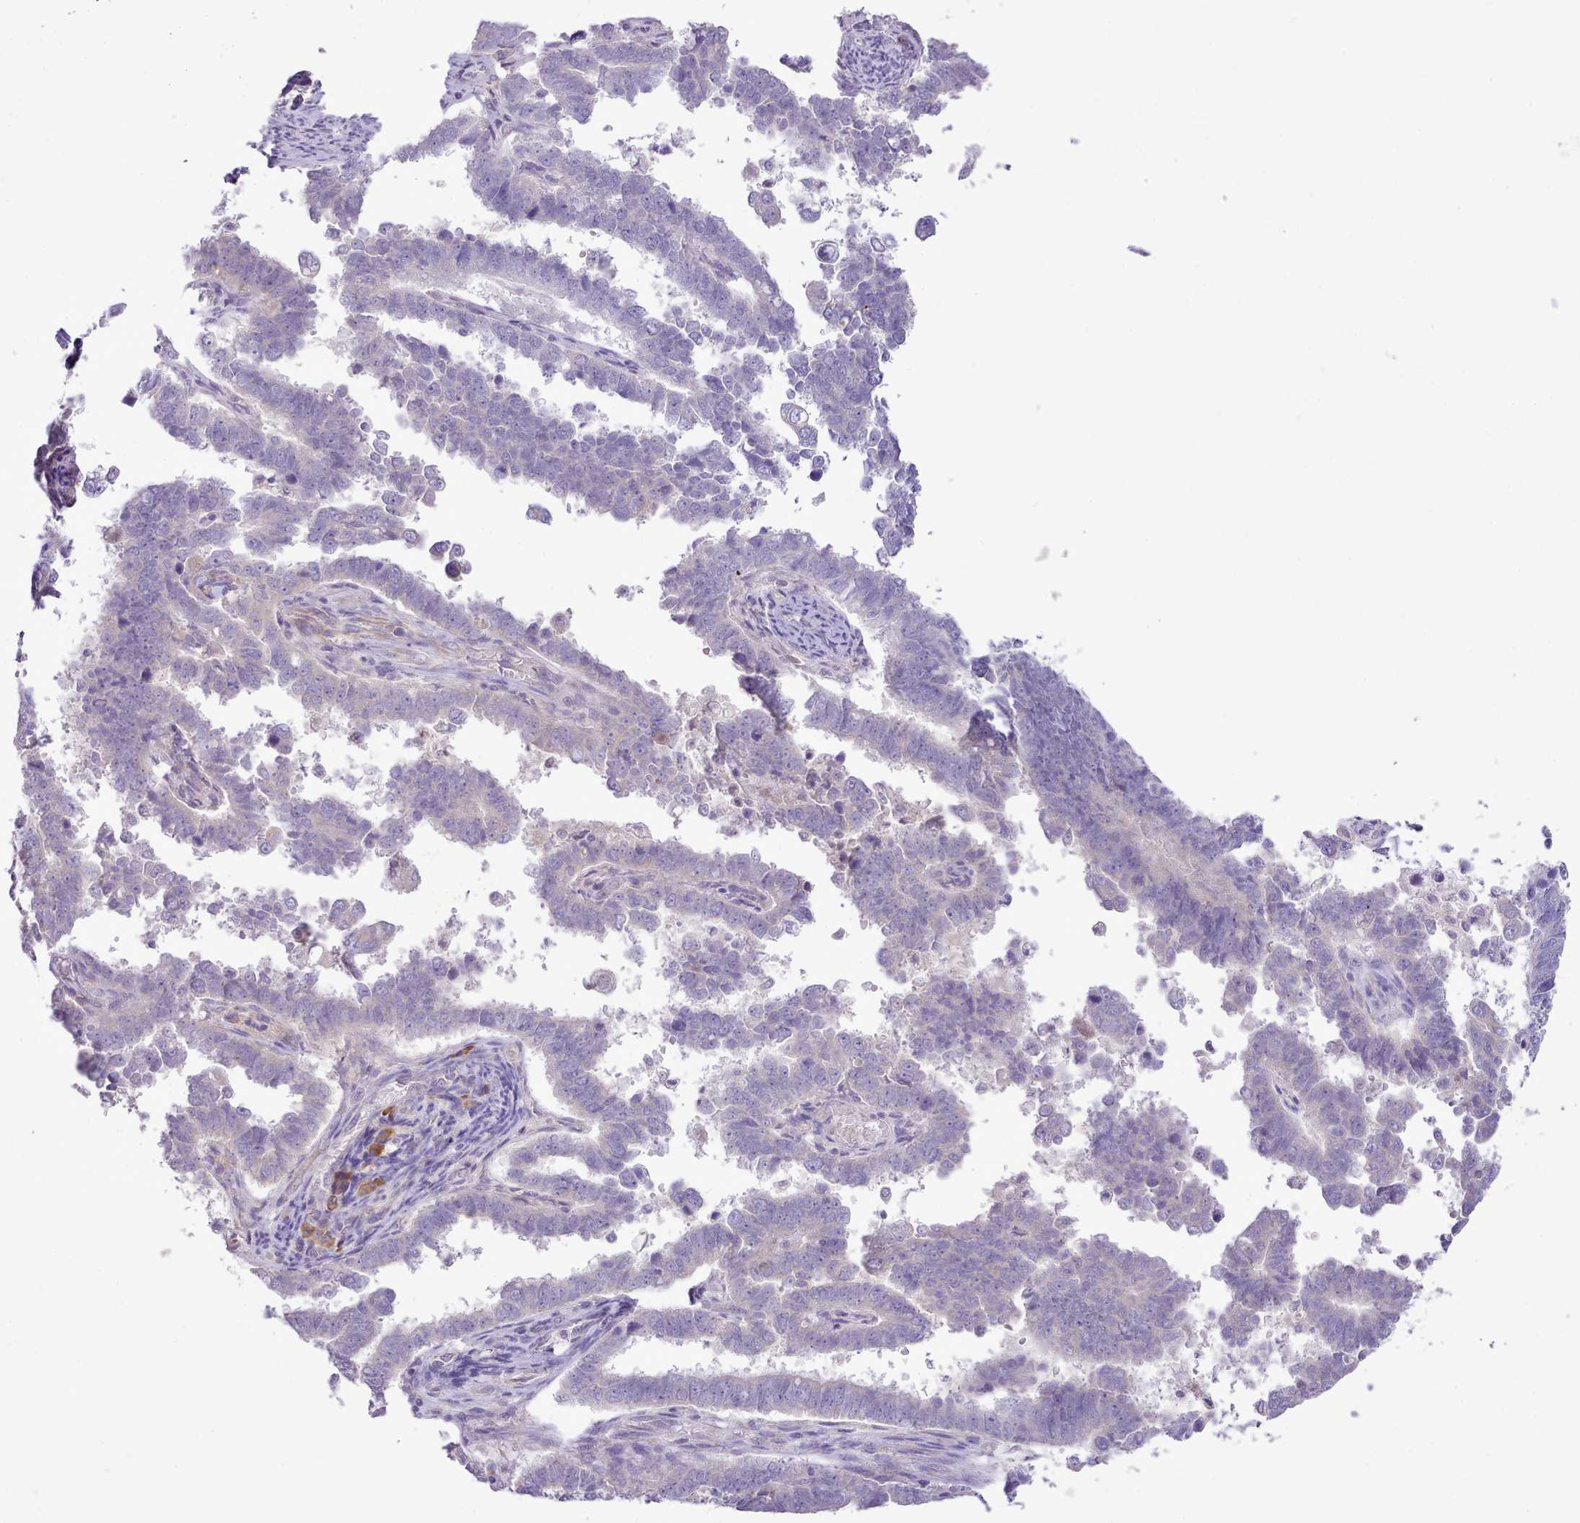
{"staining": {"intensity": "negative", "quantity": "none", "location": "none"}, "tissue": "endometrial cancer", "cell_type": "Tumor cells", "image_type": "cancer", "snomed": [{"axis": "morphology", "description": "Adenocarcinoma, NOS"}, {"axis": "topography", "description": "Endometrium"}], "caption": "Tumor cells show no significant protein expression in endometrial adenocarcinoma.", "gene": "CCL1", "patient": {"sex": "female", "age": 75}}